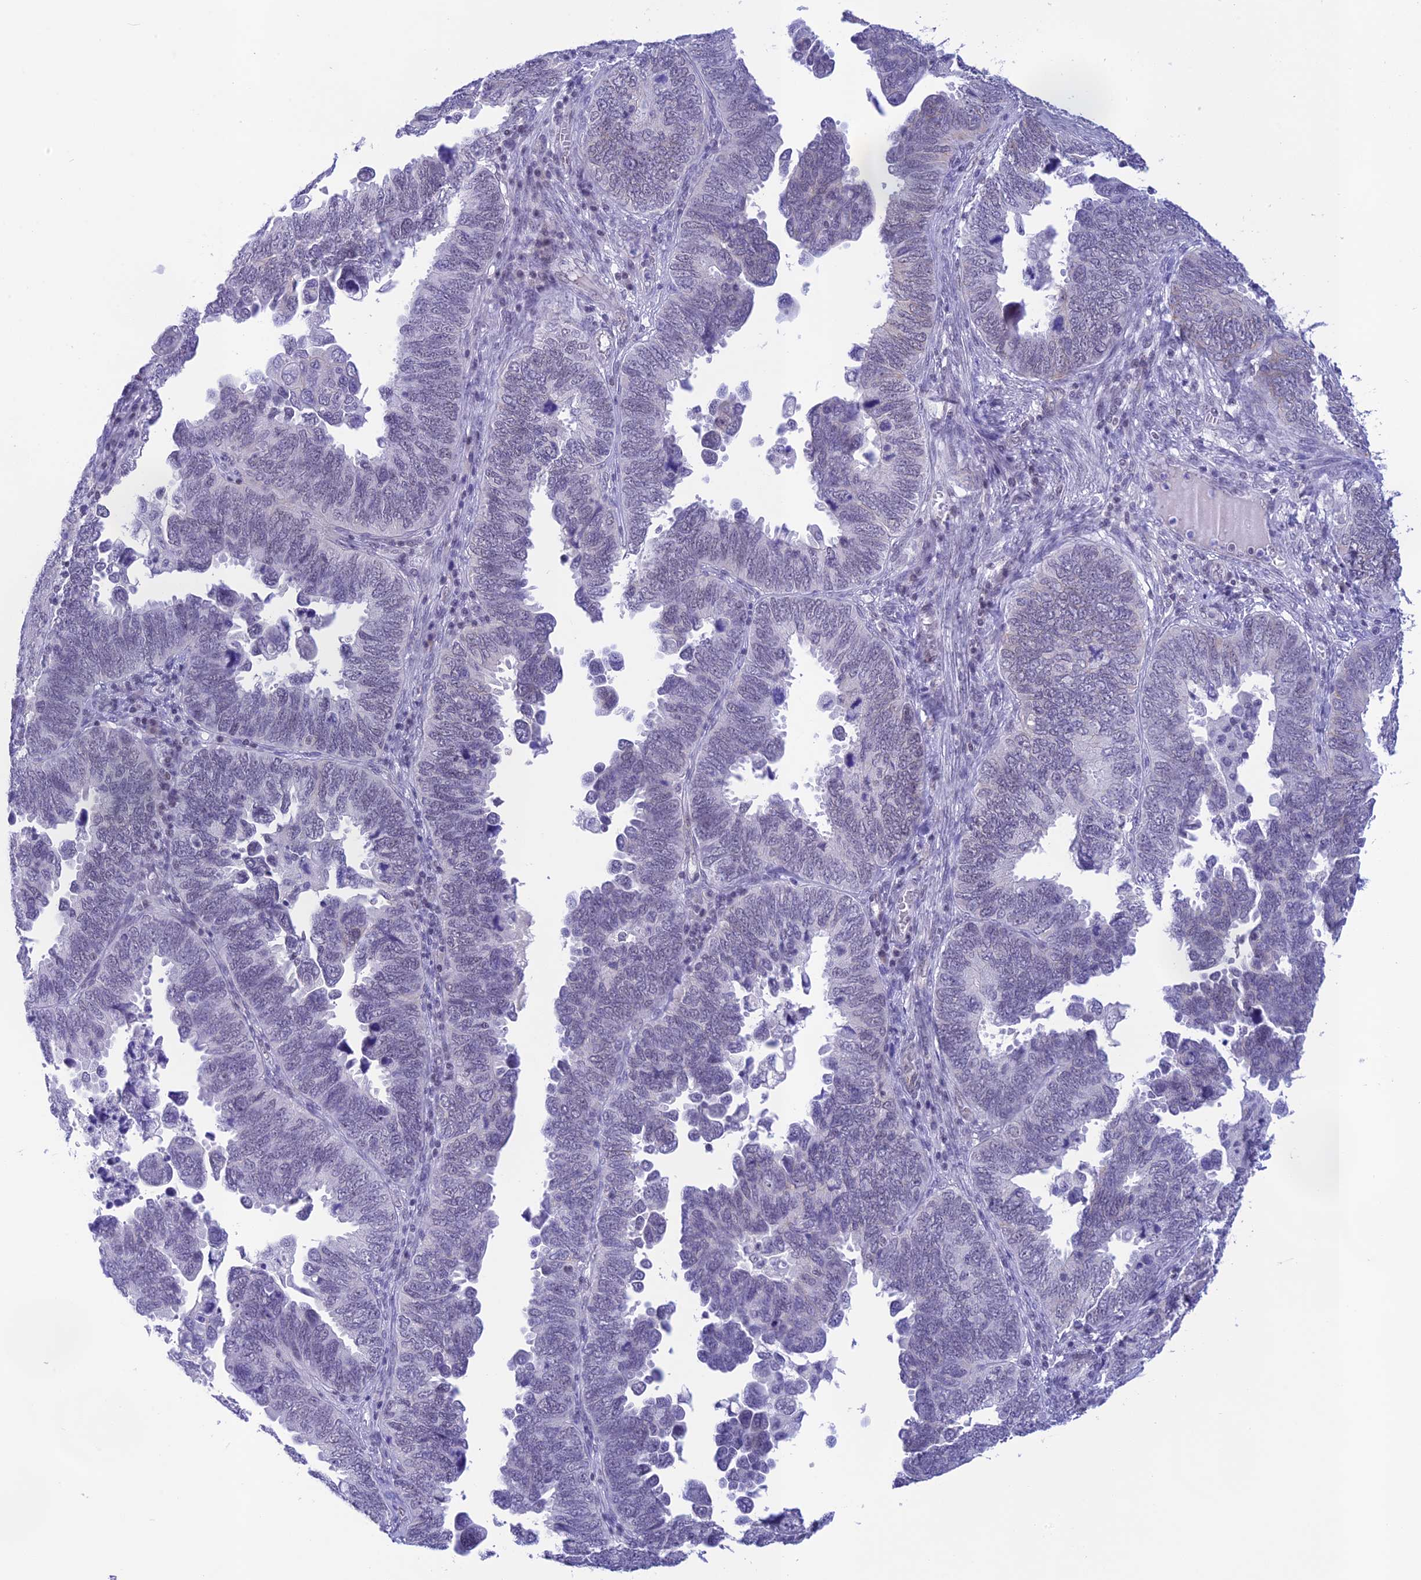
{"staining": {"intensity": "negative", "quantity": "none", "location": "none"}, "tissue": "endometrial cancer", "cell_type": "Tumor cells", "image_type": "cancer", "snomed": [{"axis": "morphology", "description": "Adenocarcinoma, NOS"}, {"axis": "topography", "description": "Endometrium"}], "caption": "A high-resolution photomicrograph shows IHC staining of adenocarcinoma (endometrial), which shows no significant expression in tumor cells.", "gene": "THAP11", "patient": {"sex": "female", "age": 79}}